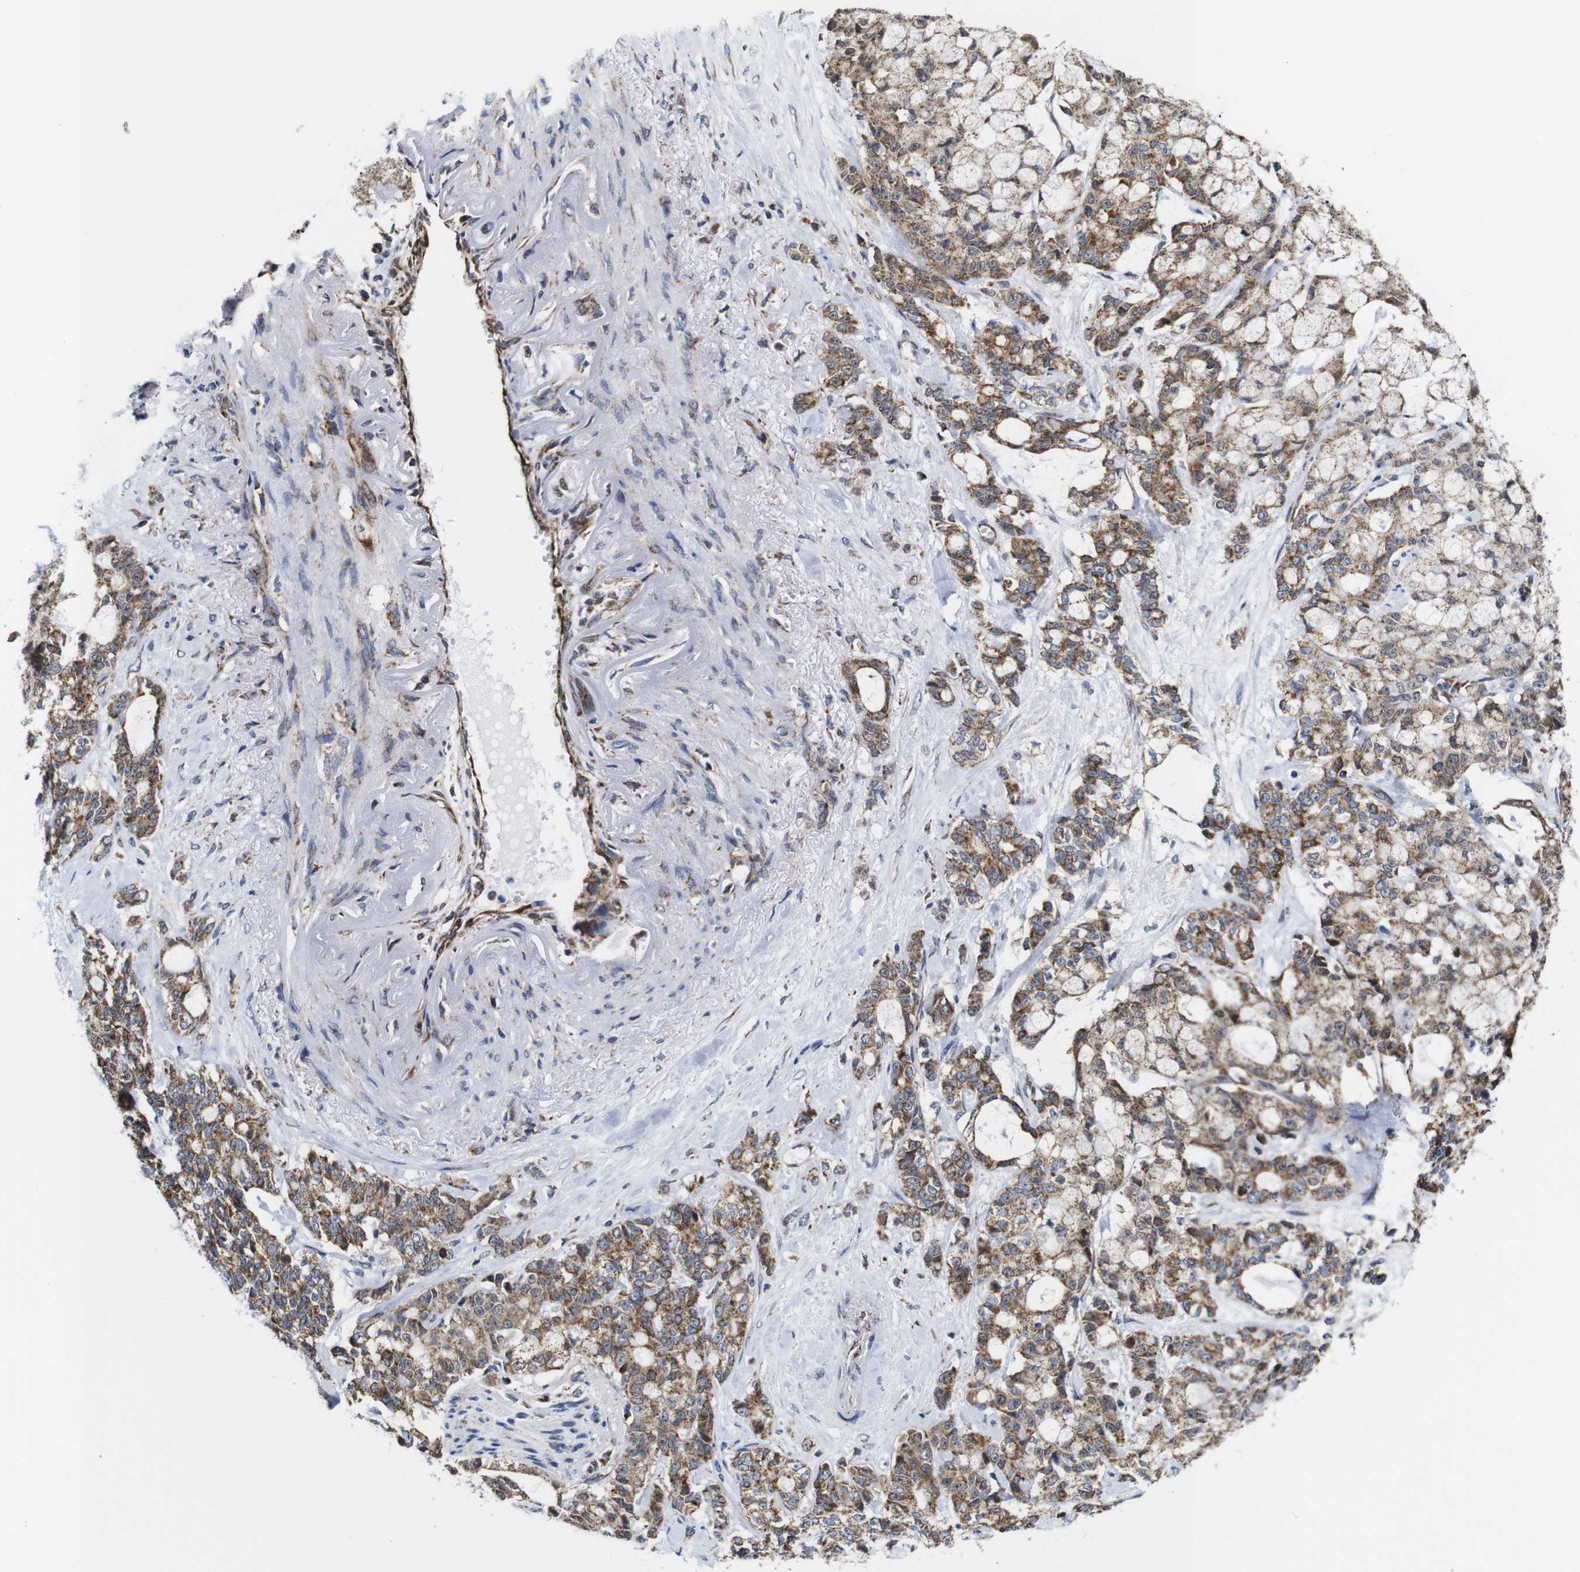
{"staining": {"intensity": "moderate", "quantity": ">75%", "location": "cytoplasmic/membranous"}, "tissue": "pancreatic cancer", "cell_type": "Tumor cells", "image_type": "cancer", "snomed": [{"axis": "morphology", "description": "Adenocarcinoma, NOS"}, {"axis": "topography", "description": "Pancreas"}], "caption": "An image of human pancreatic cancer stained for a protein shows moderate cytoplasmic/membranous brown staining in tumor cells. (DAB IHC, brown staining for protein, blue staining for nuclei).", "gene": "C17orf80", "patient": {"sex": "female", "age": 73}}